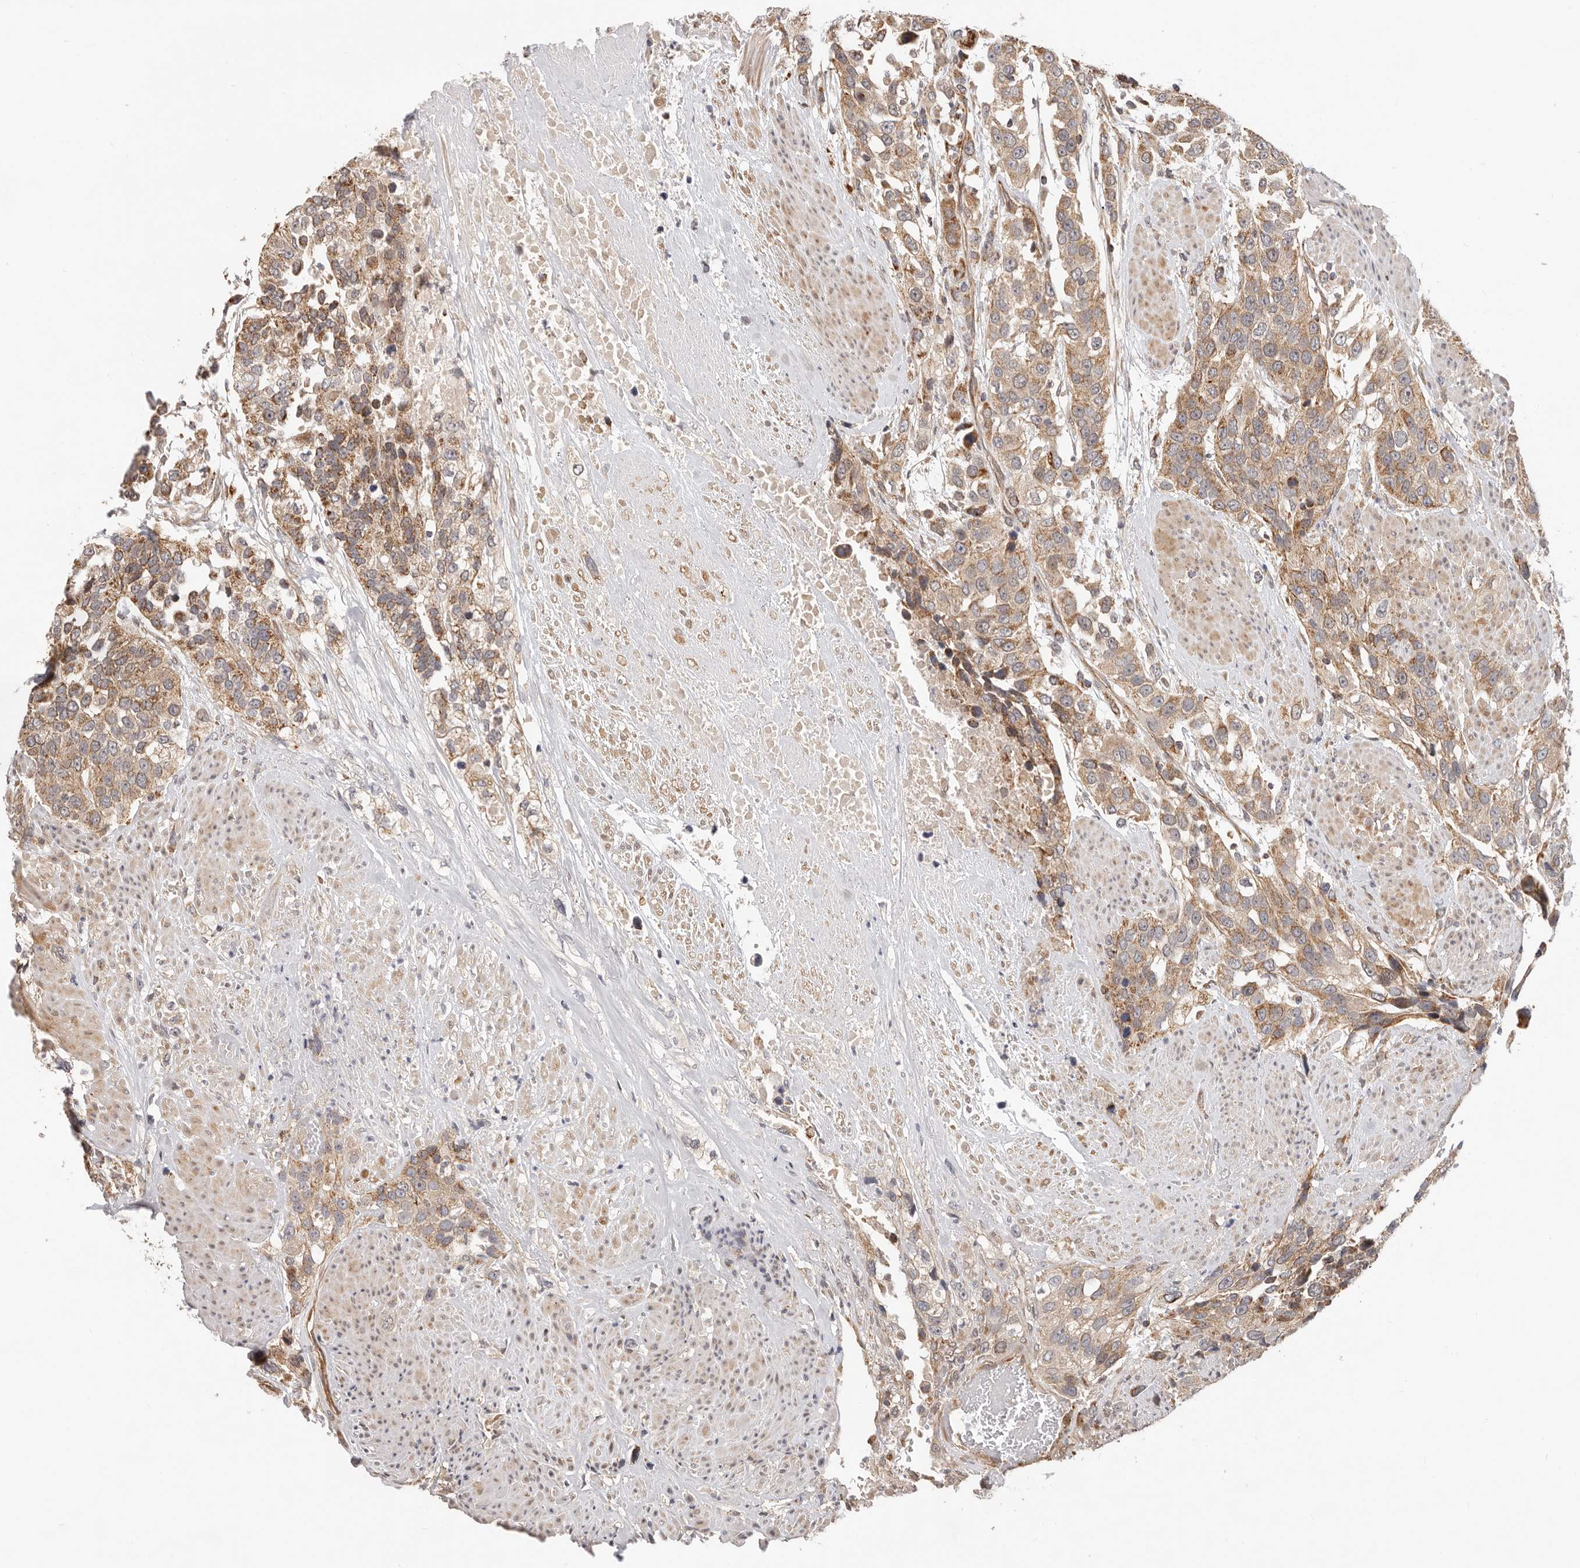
{"staining": {"intensity": "moderate", "quantity": ">75%", "location": "cytoplasmic/membranous"}, "tissue": "urothelial cancer", "cell_type": "Tumor cells", "image_type": "cancer", "snomed": [{"axis": "morphology", "description": "Urothelial carcinoma, High grade"}, {"axis": "topography", "description": "Urinary bladder"}], "caption": "Protein staining shows moderate cytoplasmic/membranous staining in about >75% of tumor cells in high-grade urothelial carcinoma.", "gene": "USP49", "patient": {"sex": "female", "age": 80}}